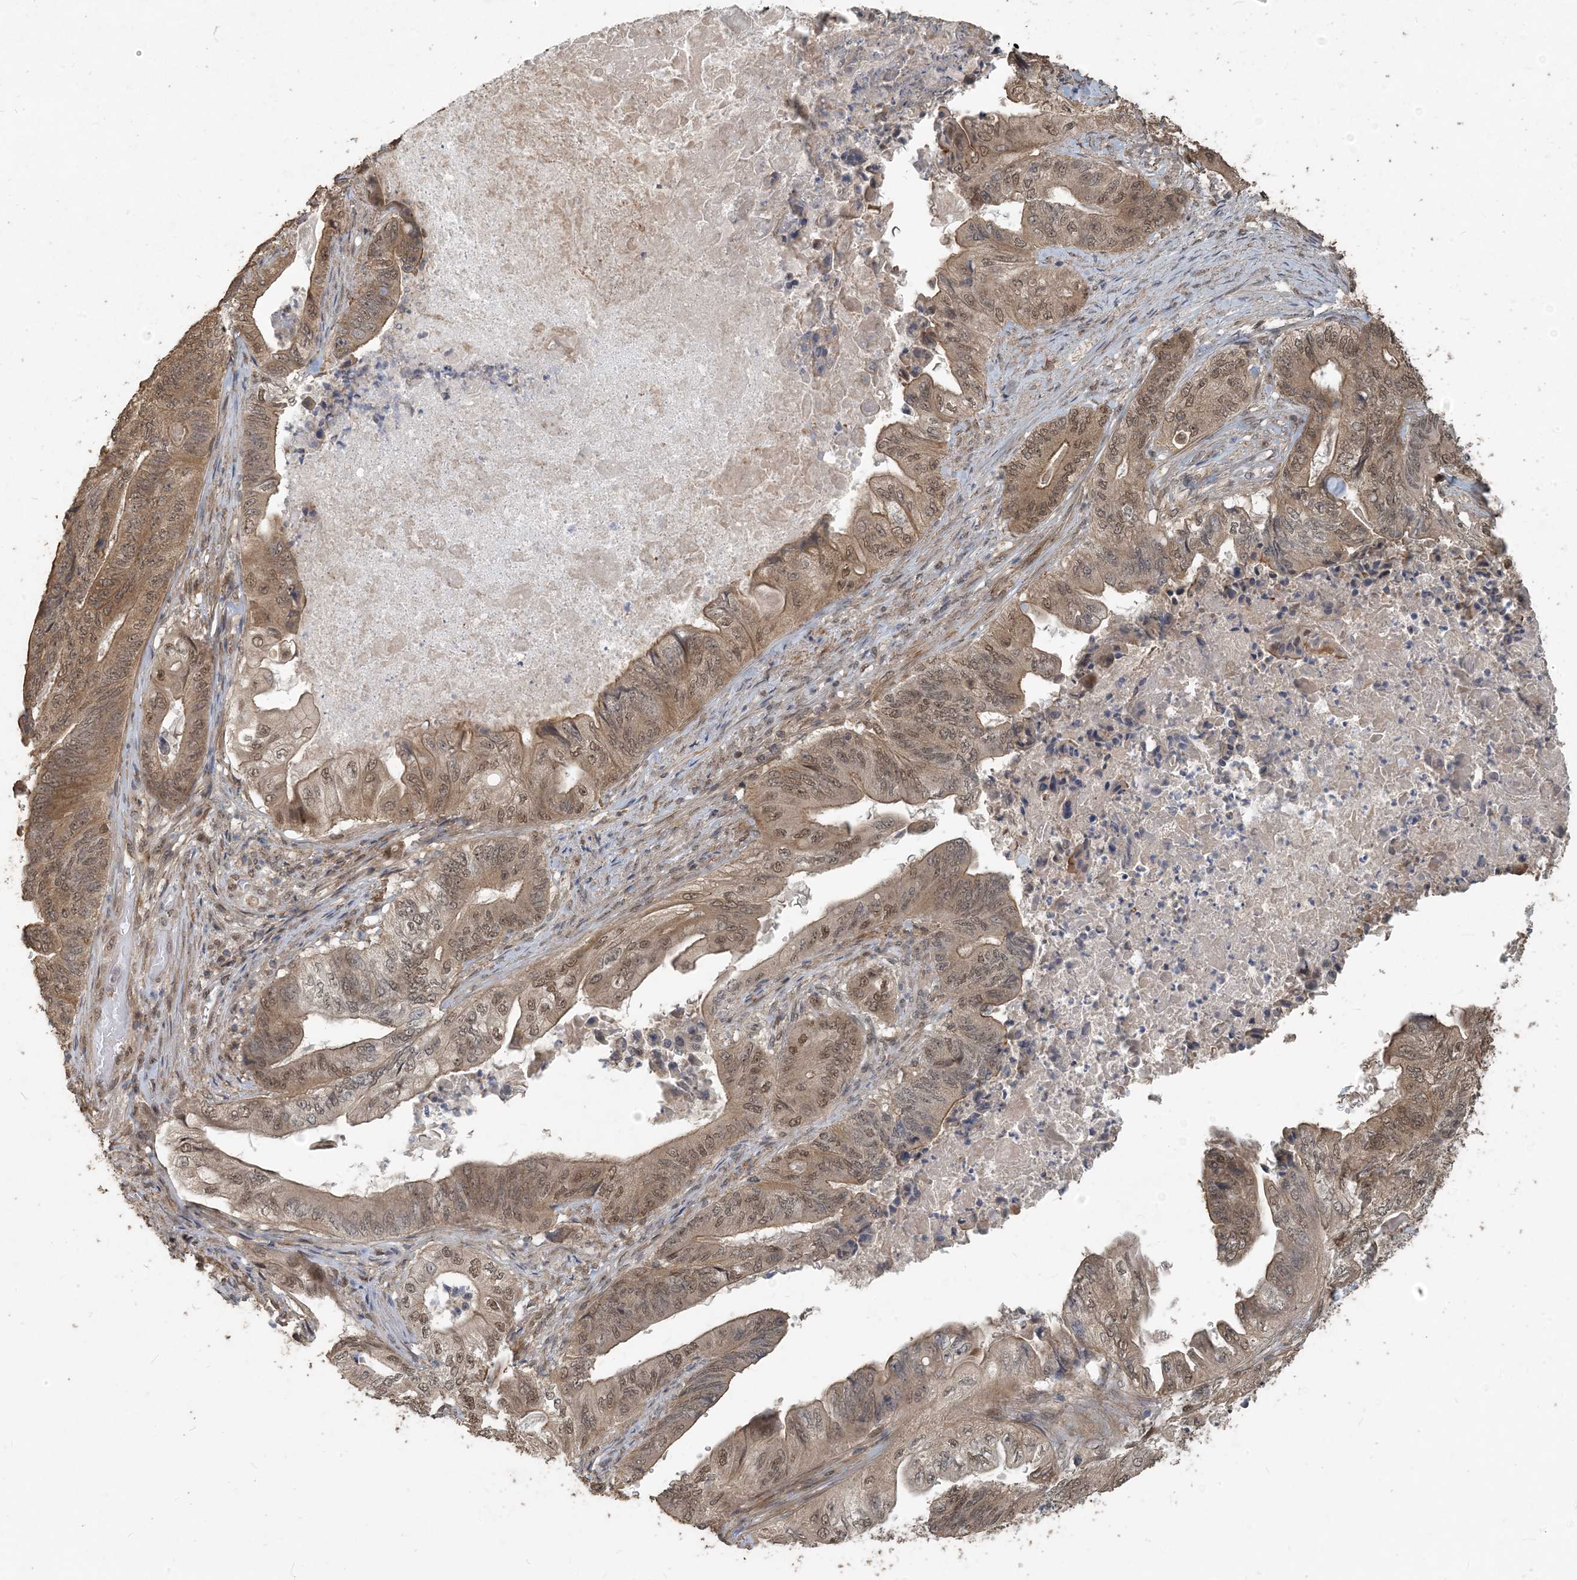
{"staining": {"intensity": "moderate", "quantity": ">75%", "location": "cytoplasmic/membranous,nuclear"}, "tissue": "stomach cancer", "cell_type": "Tumor cells", "image_type": "cancer", "snomed": [{"axis": "morphology", "description": "Adenocarcinoma, NOS"}, {"axis": "topography", "description": "Stomach"}], "caption": "A histopathology image of stomach cancer (adenocarcinoma) stained for a protein displays moderate cytoplasmic/membranous and nuclear brown staining in tumor cells. (DAB = brown stain, brightfield microscopy at high magnification).", "gene": "ZC3H12A", "patient": {"sex": "female", "age": 73}}